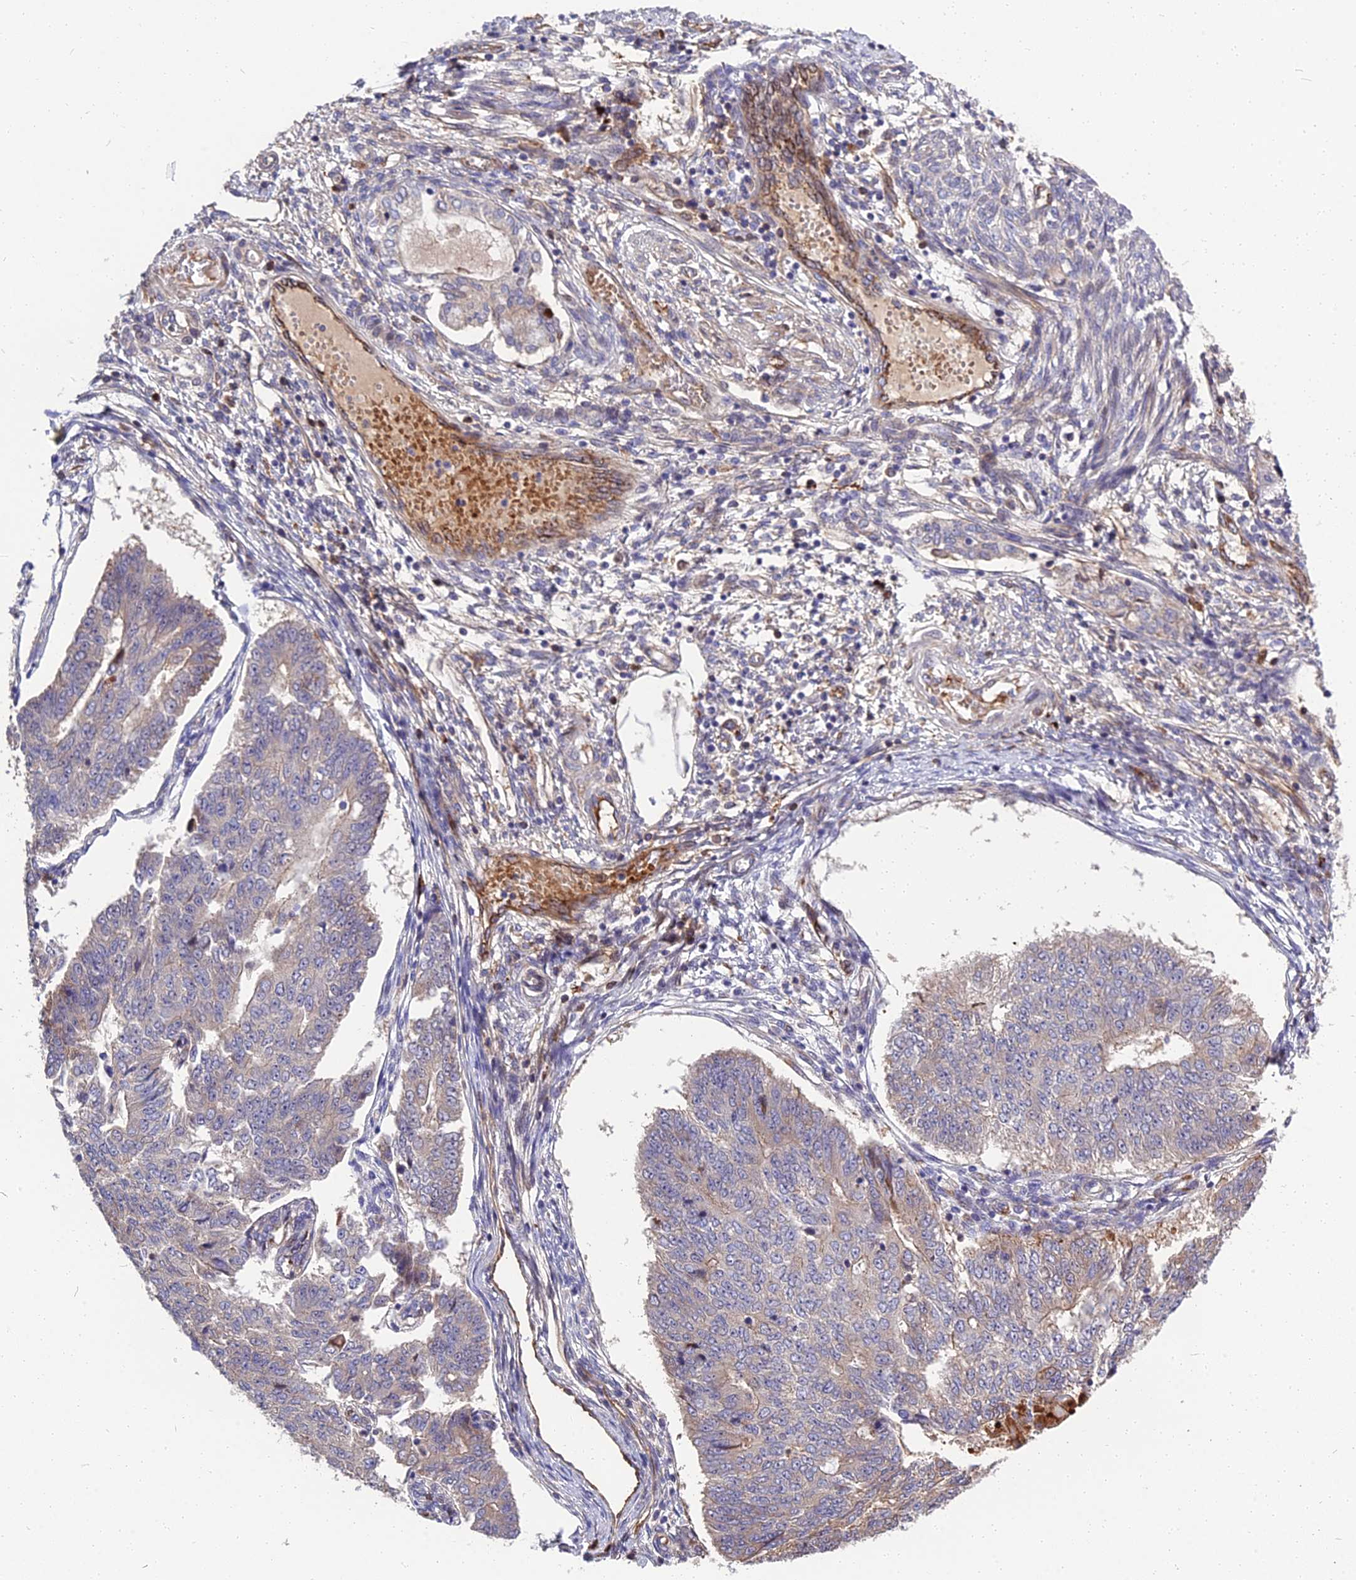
{"staining": {"intensity": "negative", "quantity": "none", "location": "none"}, "tissue": "endometrial cancer", "cell_type": "Tumor cells", "image_type": "cancer", "snomed": [{"axis": "morphology", "description": "Adenocarcinoma, NOS"}, {"axis": "topography", "description": "Endometrium"}], "caption": "The photomicrograph reveals no staining of tumor cells in adenocarcinoma (endometrial).", "gene": "MFSD2A", "patient": {"sex": "female", "age": 32}}